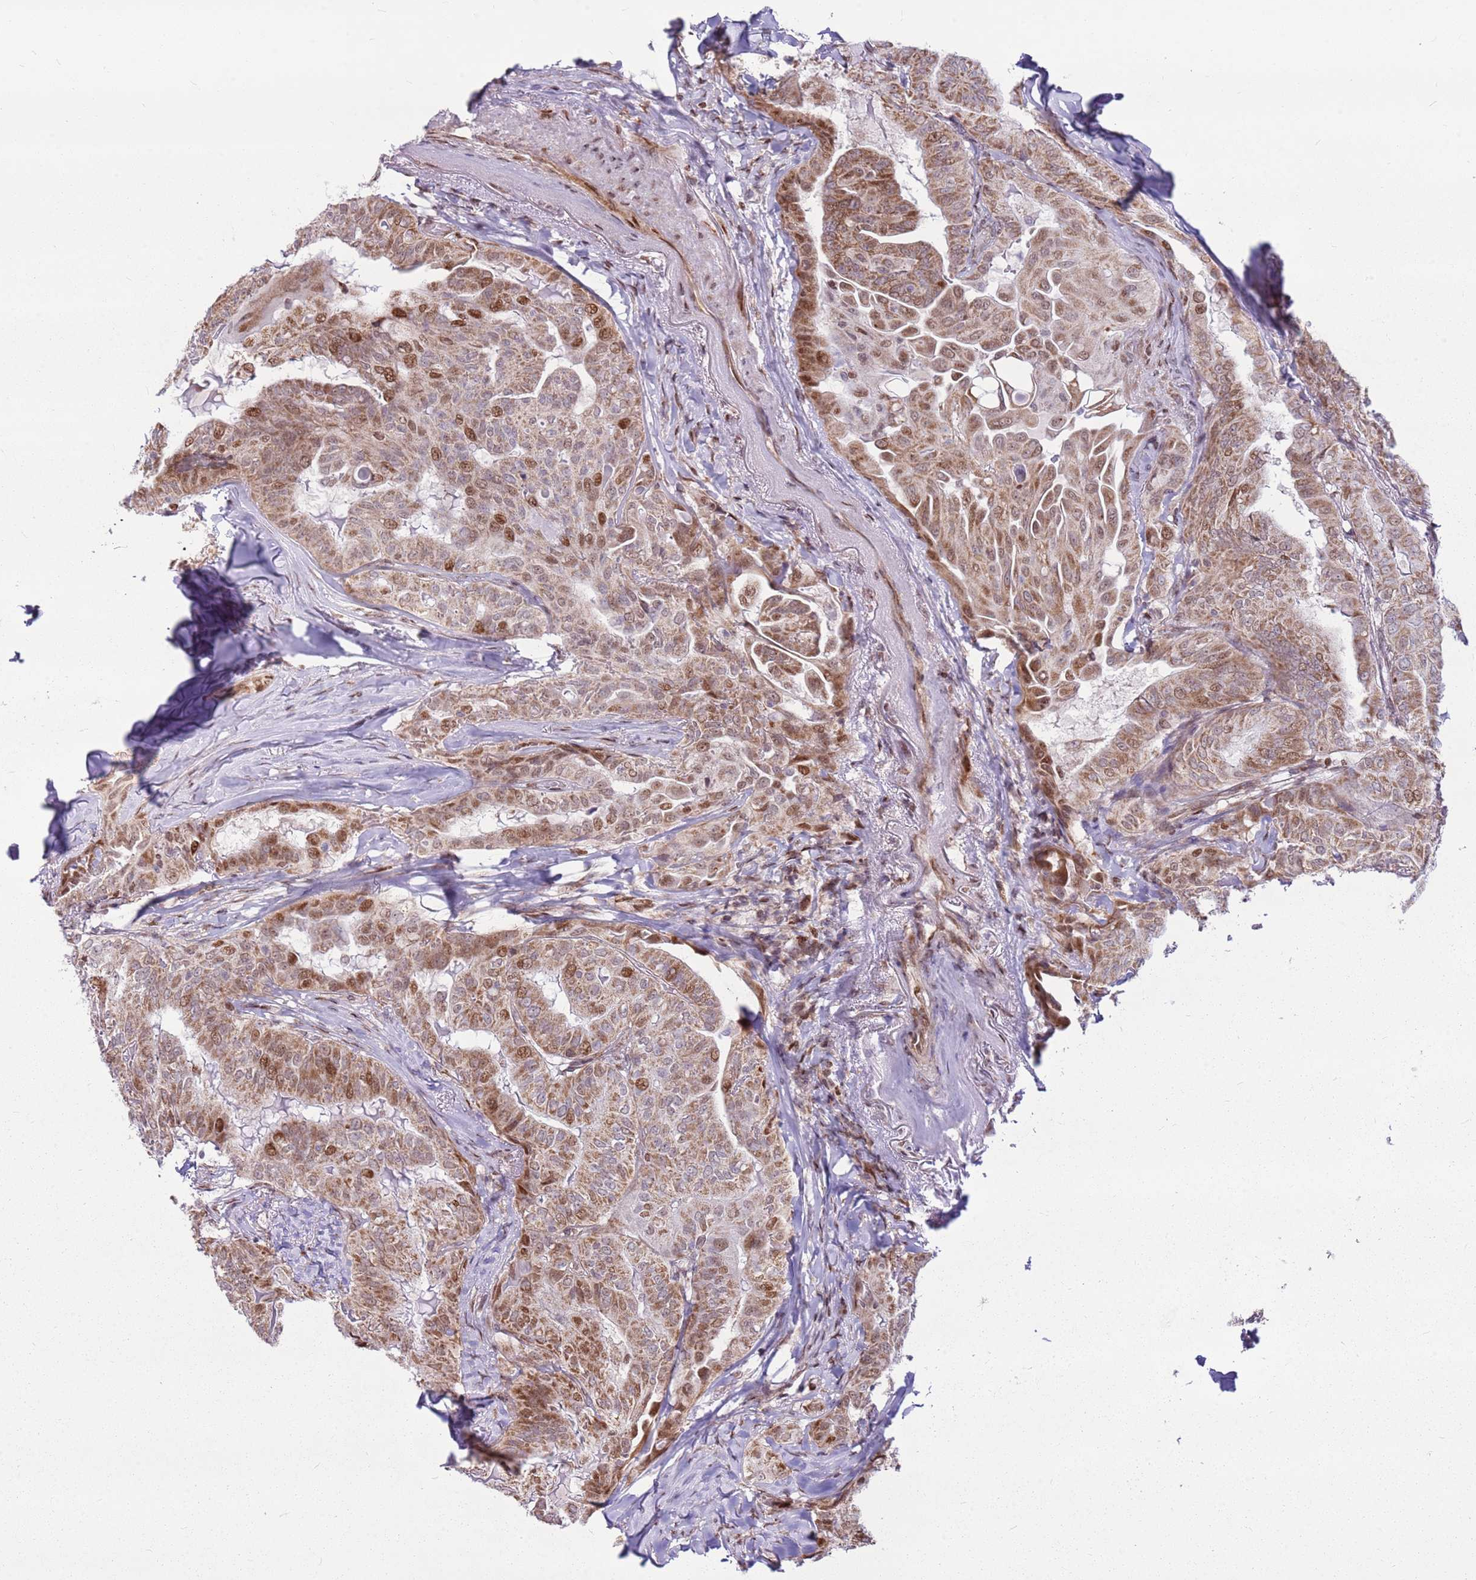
{"staining": {"intensity": "moderate", "quantity": ">75%", "location": "cytoplasmic/membranous,nuclear"}, "tissue": "thyroid cancer", "cell_type": "Tumor cells", "image_type": "cancer", "snomed": [{"axis": "morphology", "description": "Papillary adenocarcinoma, NOS"}, {"axis": "topography", "description": "Thyroid gland"}], "caption": "Protein staining of thyroid cancer tissue shows moderate cytoplasmic/membranous and nuclear expression in approximately >75% of tumor cells.", "gene": "PCTP", "patient": {"sex": "female", "age": 68}}